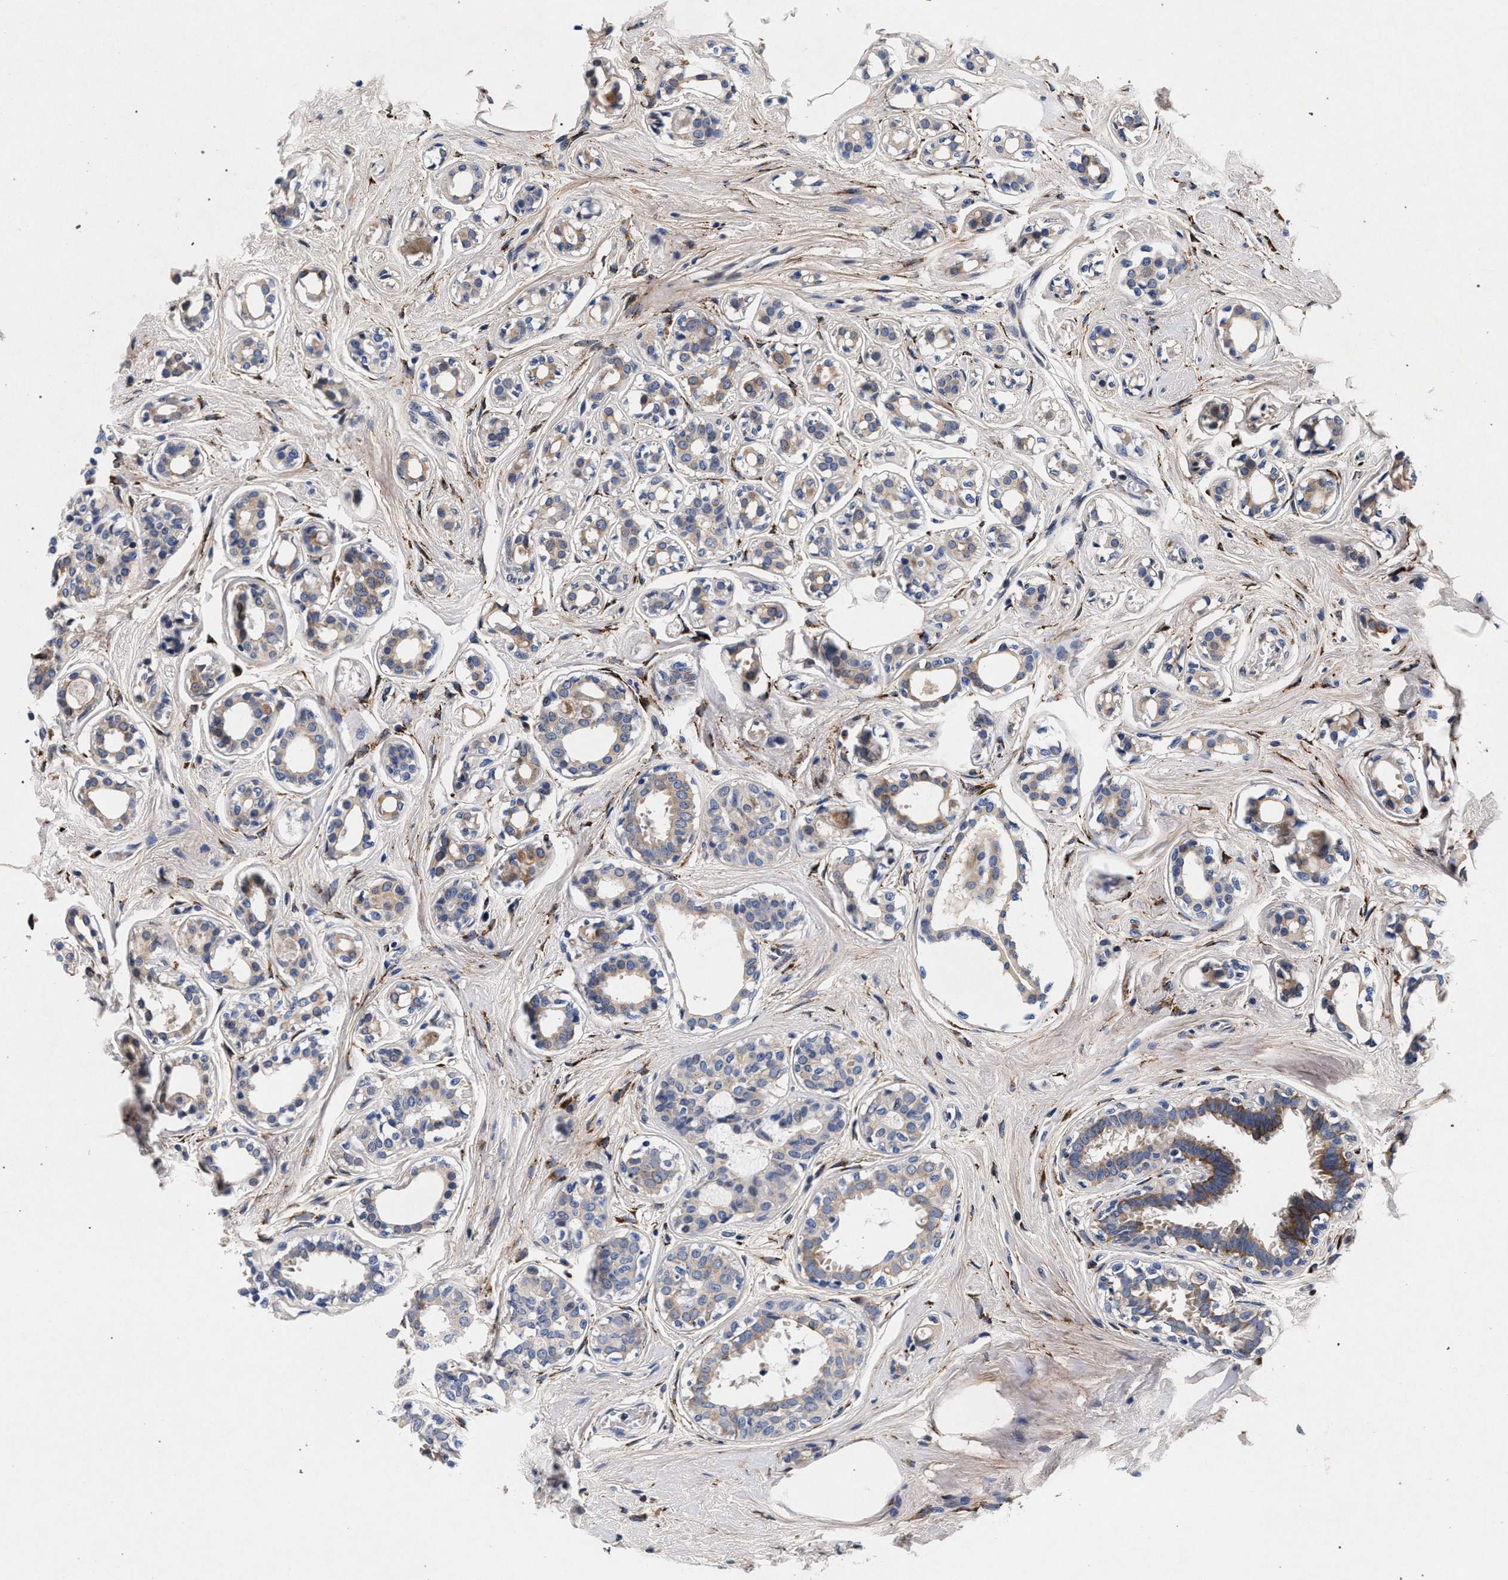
{"staining": {"intensity": "weak", "quantity": "<25%", "location": "cytoplasmic/membranous"}, "tissue": "breast cancer", "cell_type": "Tumor cells", "image_type": "cancer", "snomed": [{"axis": "morphology", "description": "Duct carcinoma"}, {"axis": "topography", "description": "Breast"}], "caption": "IHC of breast invasive ductal carcinoma reveals no staining in tumor cells.", "gene": "NEK7", "patient": {"sex": "female", "age": 55}}